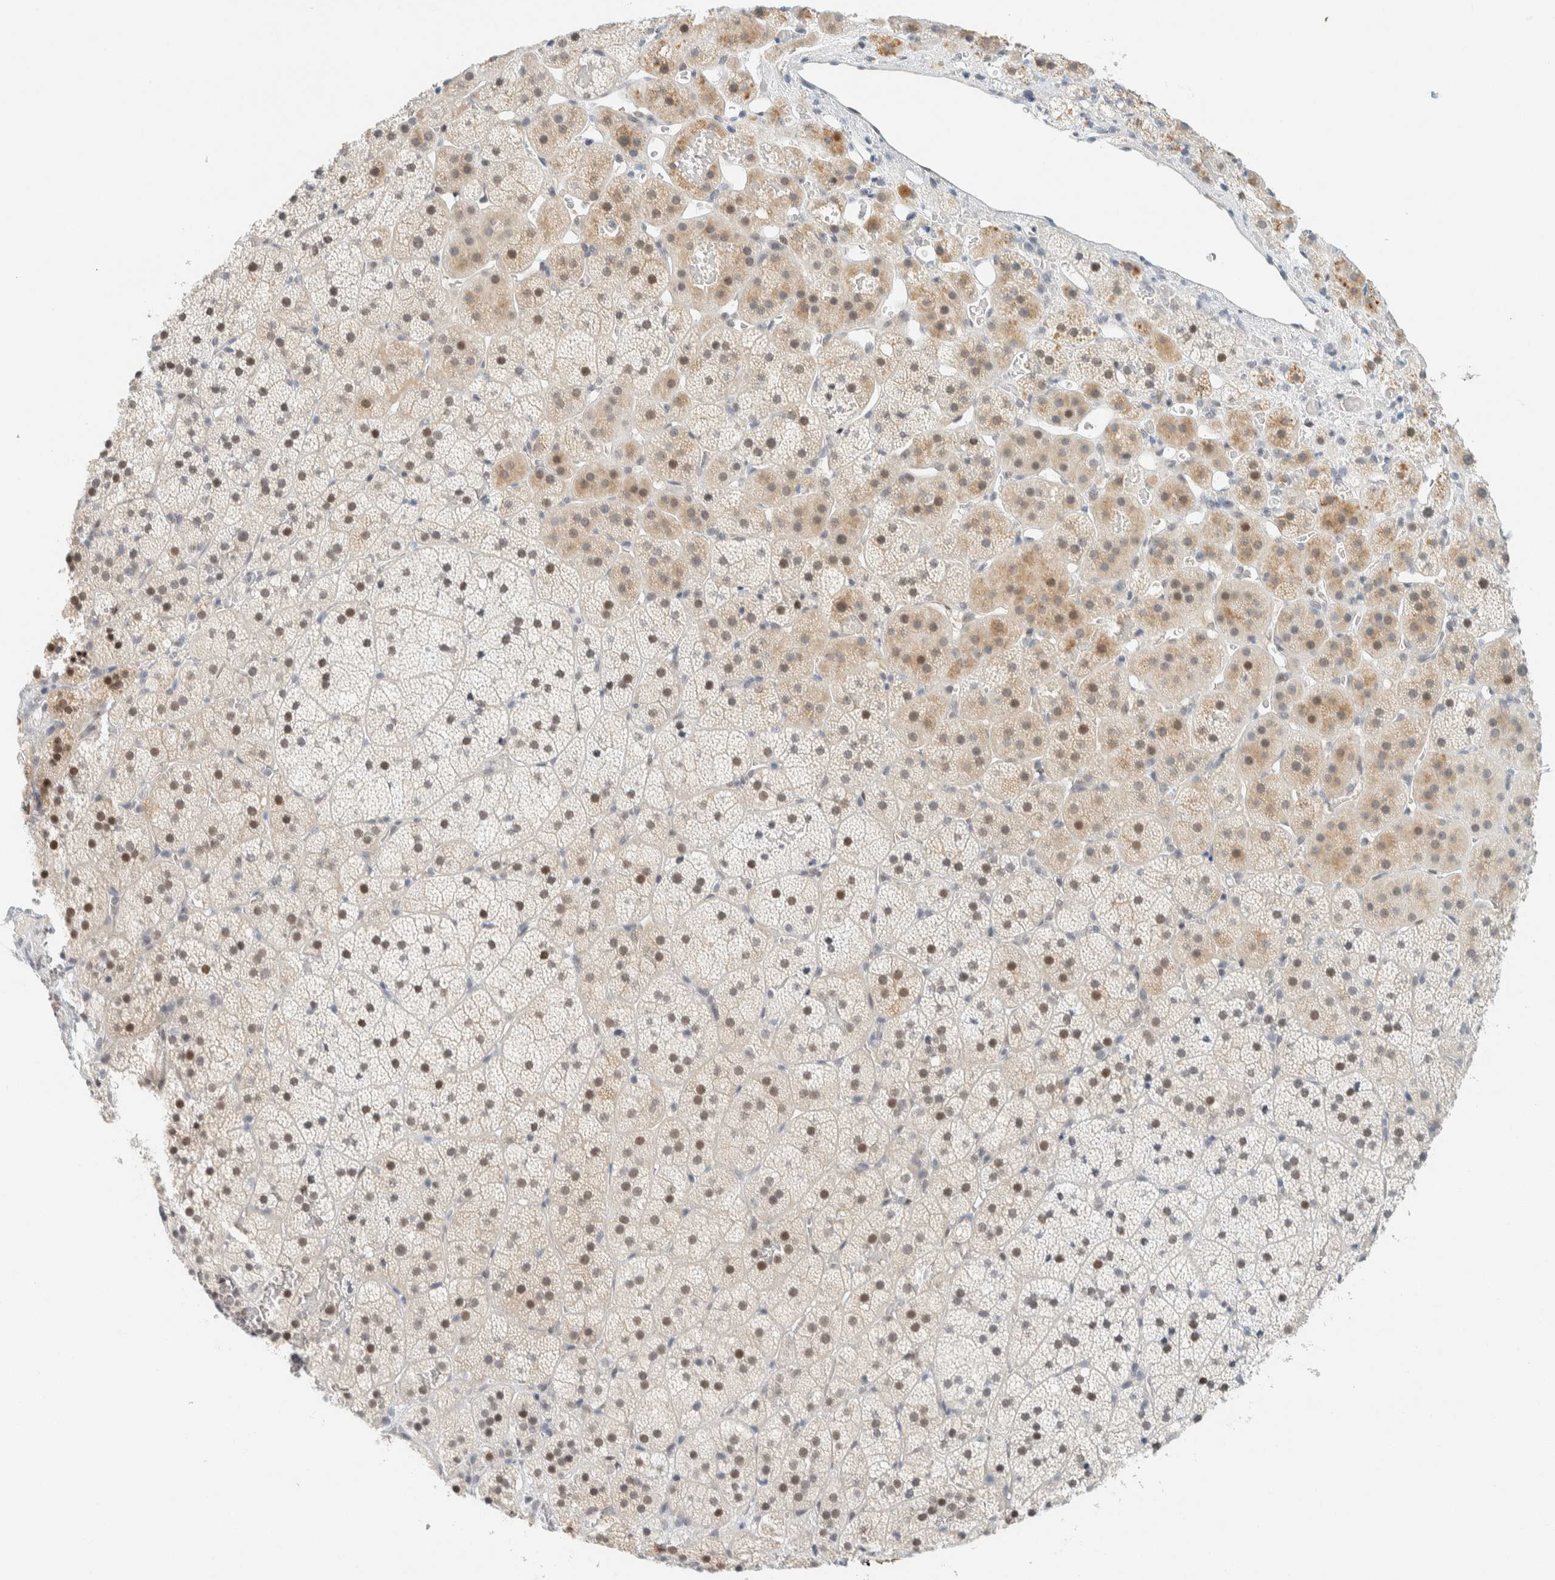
{"staining": {"intensity": "strong", "quantity": "25%-75%", "location": "nuclear"}, "tissue": "adrenal gland", "cell_type": "Glandular cells", "image_type": "normal", "snomed": [{"axis": "morphology", "description": "Normal tissue, NOS"}, {"axis": "topography", "description": "Adrenal gland"}], "caption": "A histopathology image of human adrenal gland stained for a protein reveals strong nuclear brown staining in glandular cells. Using DAB (brown) and hematoxylin (blue) stains, captured at high magnification using brightfield microscopy.", "gene": "ZNF683", "patient": {"sex": "female", "age": 44}}